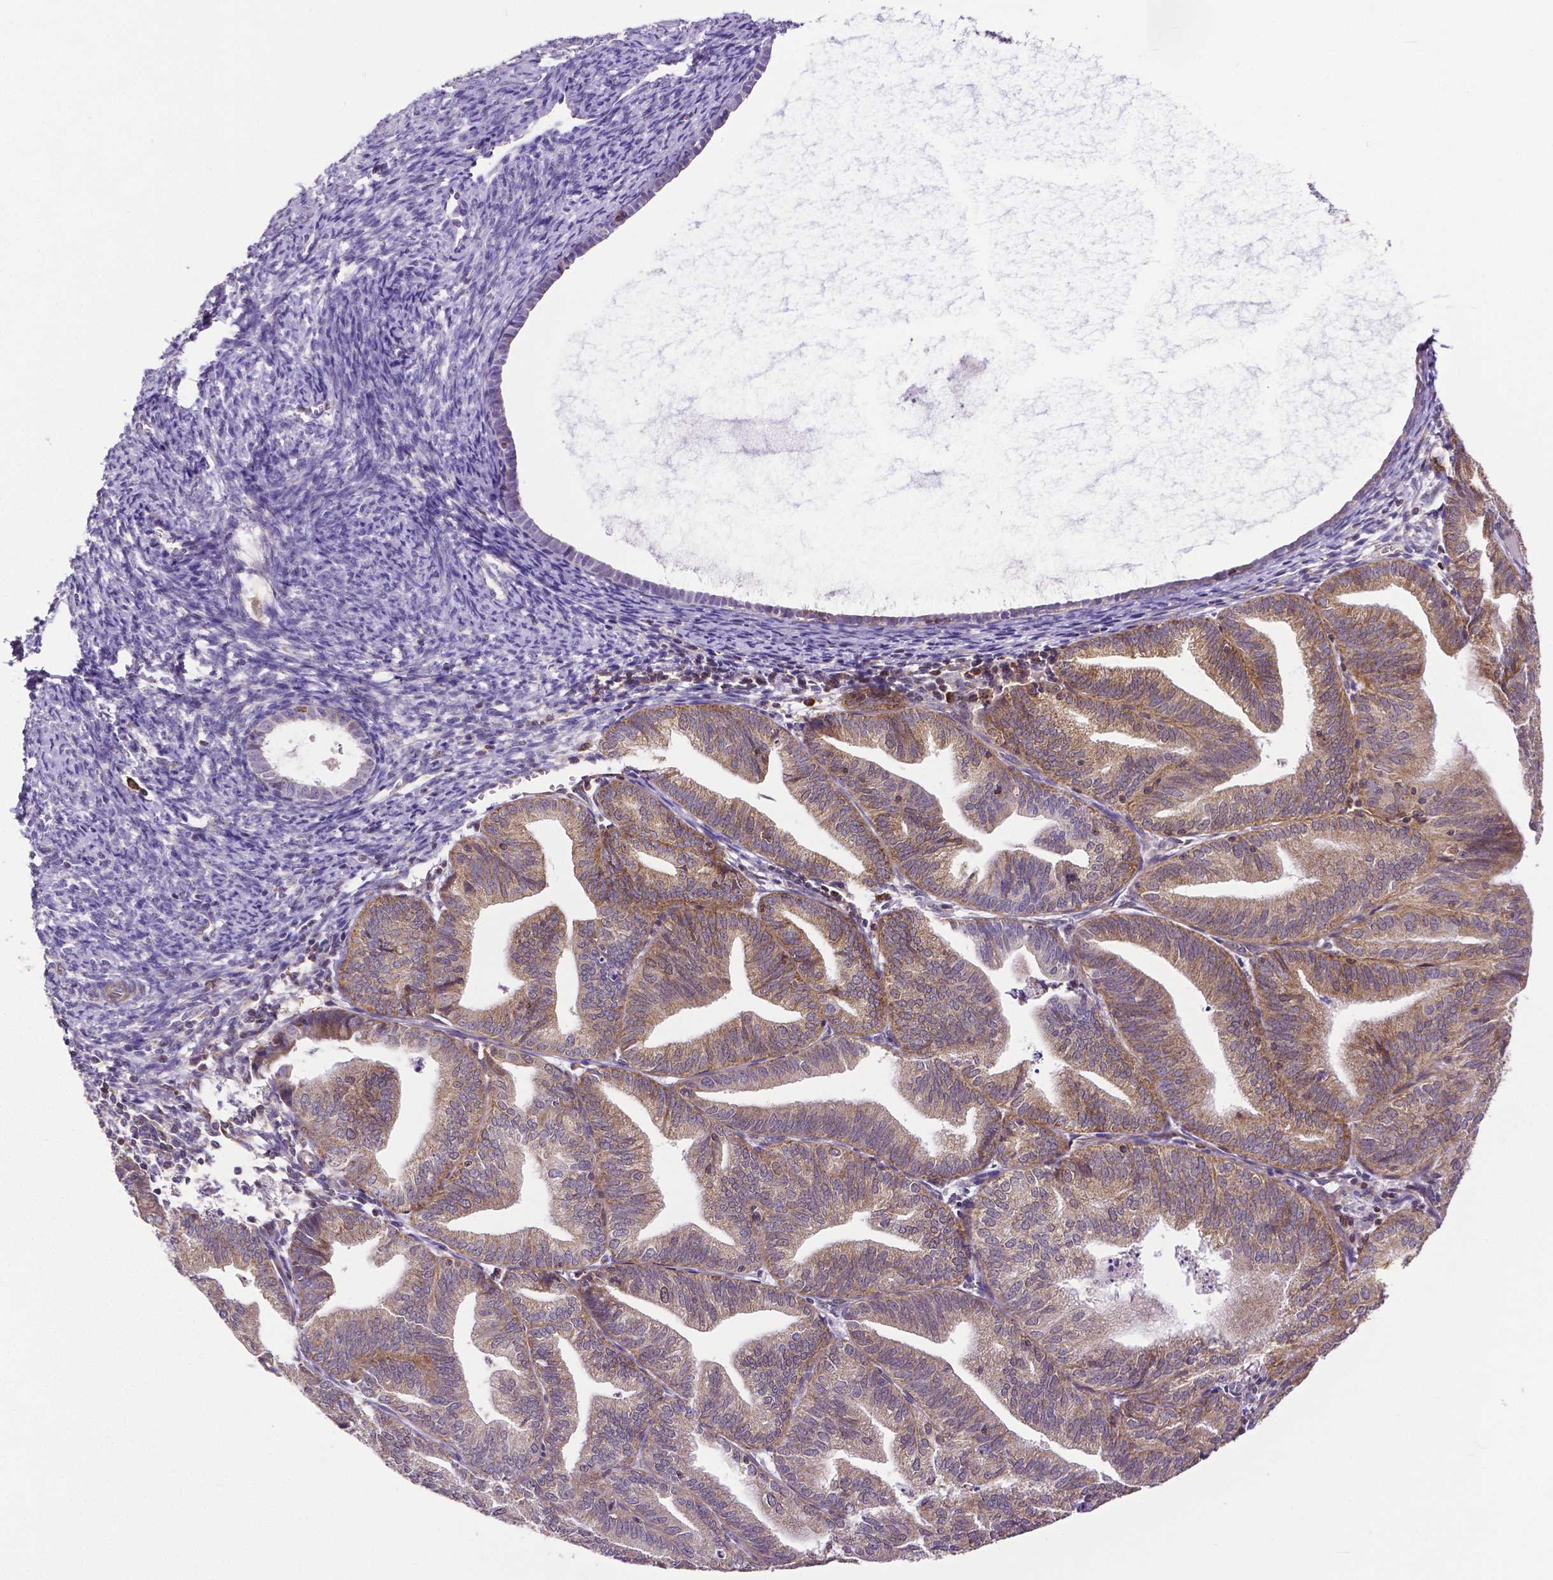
{"staining": {"intensity": "moderate", "quantity": "25%-75%", "location": "cytoplasmic/membranous"}, "tissue": "endometrial cancer", "cell_type": "Tumor cells", "image_type": "cancer", "snomed": [{"axis": "morphology", "description": "Adenocarcinoma, NOS"}, {"axis": "topography", "description": "Endometrium"}], "caption": "High-power microscopy captured an immunohistochemistry histopathology image of endometrial cancer, revealing moderate cytoplasmic/membranous positivity in about 25%-75% of tumor cells. Nuclei are stained in blue.", "gene": "MCL1", "patient": {"sex": "female", "age": 70}}